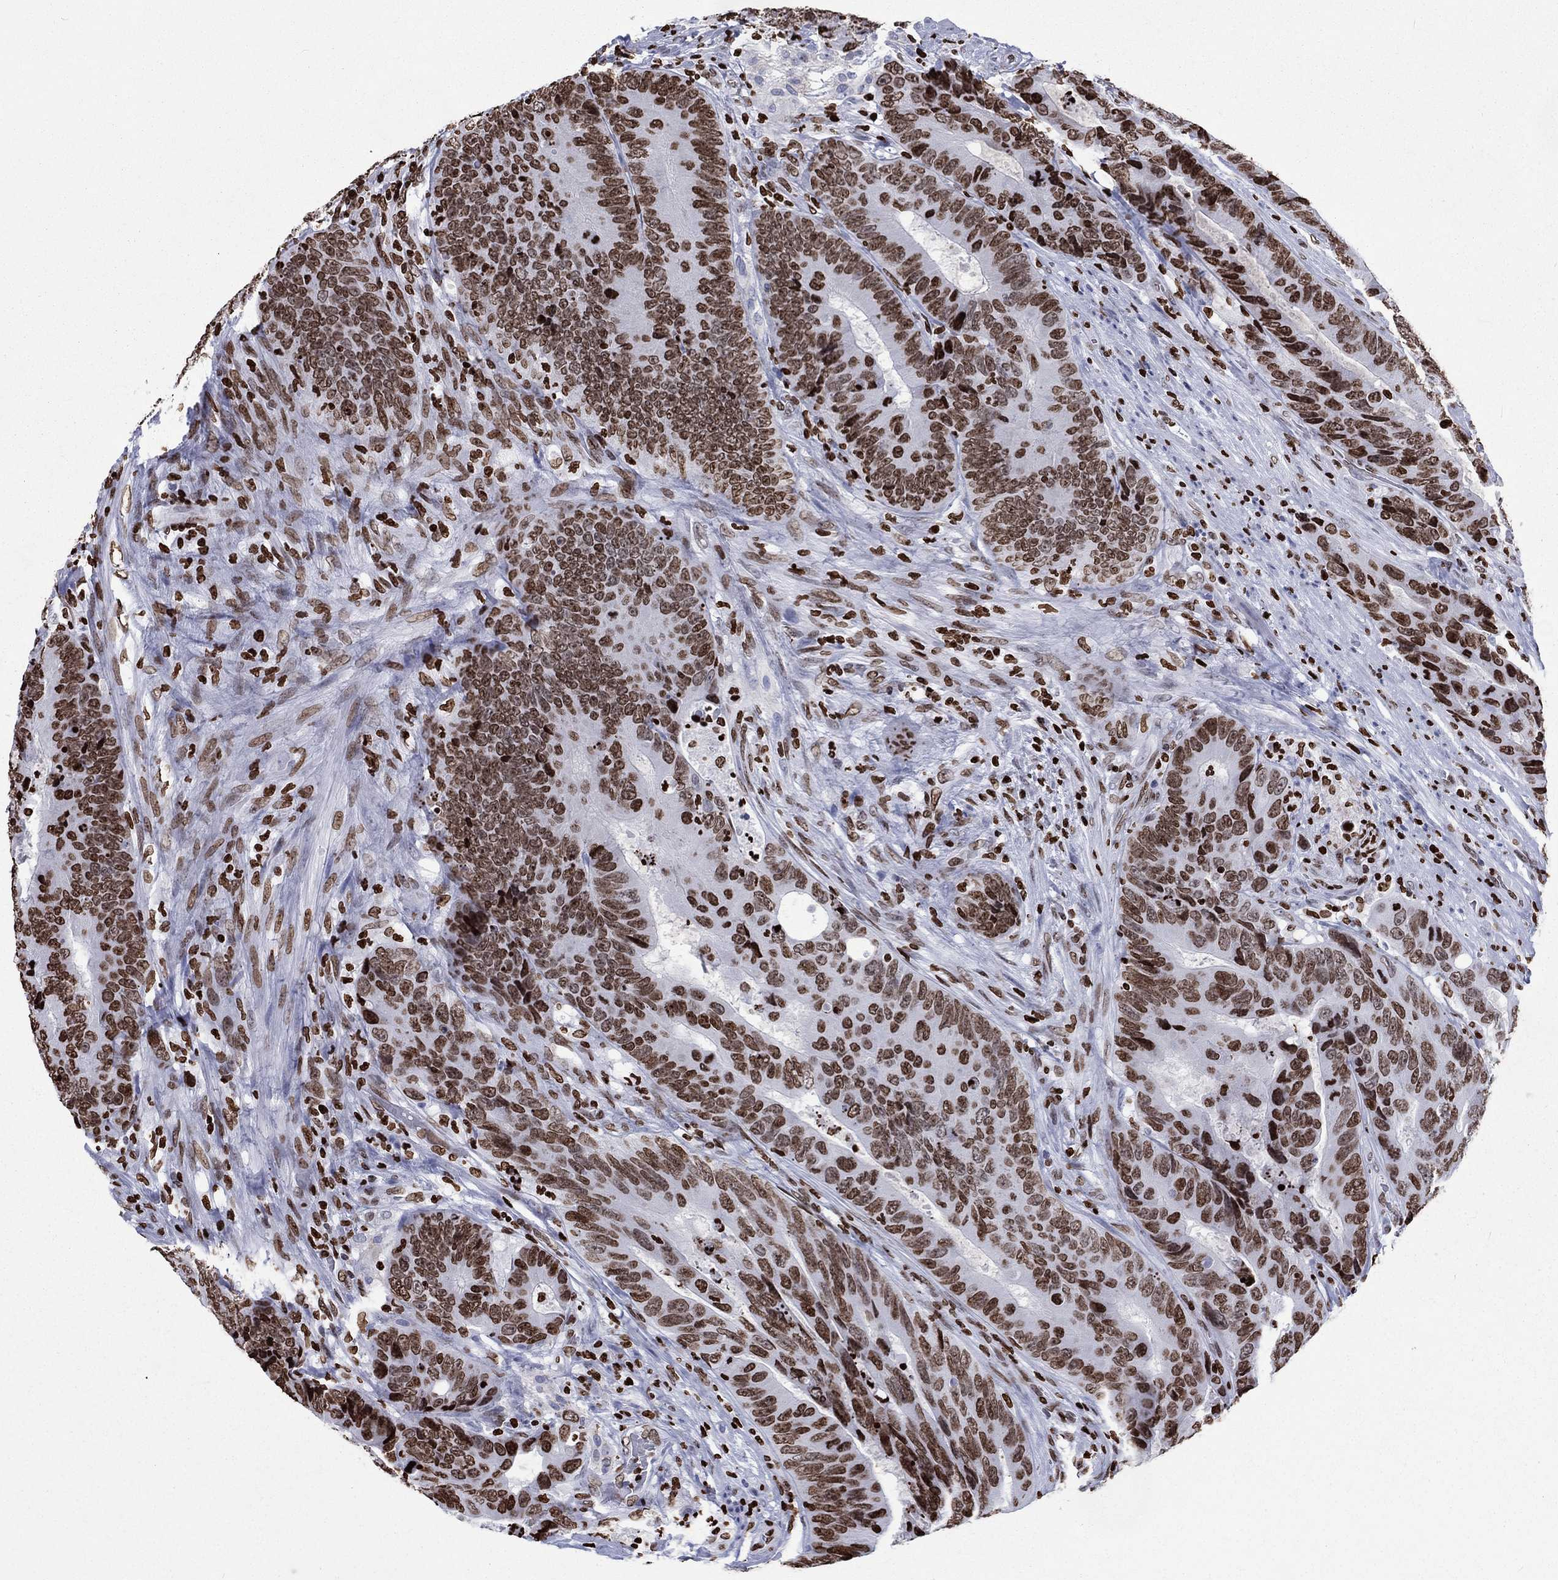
{"staining": {"intensity": "moderate", "quantity": ">75%", "location": "nuclear"}, "tissue": "colorectal cancer", "cell_type": "Tumor cells", "image_type": "cancer", "snomed": [{"axis": "morphology", "description": "Adenocarcinoma, NOS"}, {"axis": "topography", "description": "Colon"}], "caption": "Human colorectal adenocarcinoma stained with a protein marker shows moderate staining in tumor cells.", "gene": "H1-5", "patient": {"sex": "female", "age": 56}}